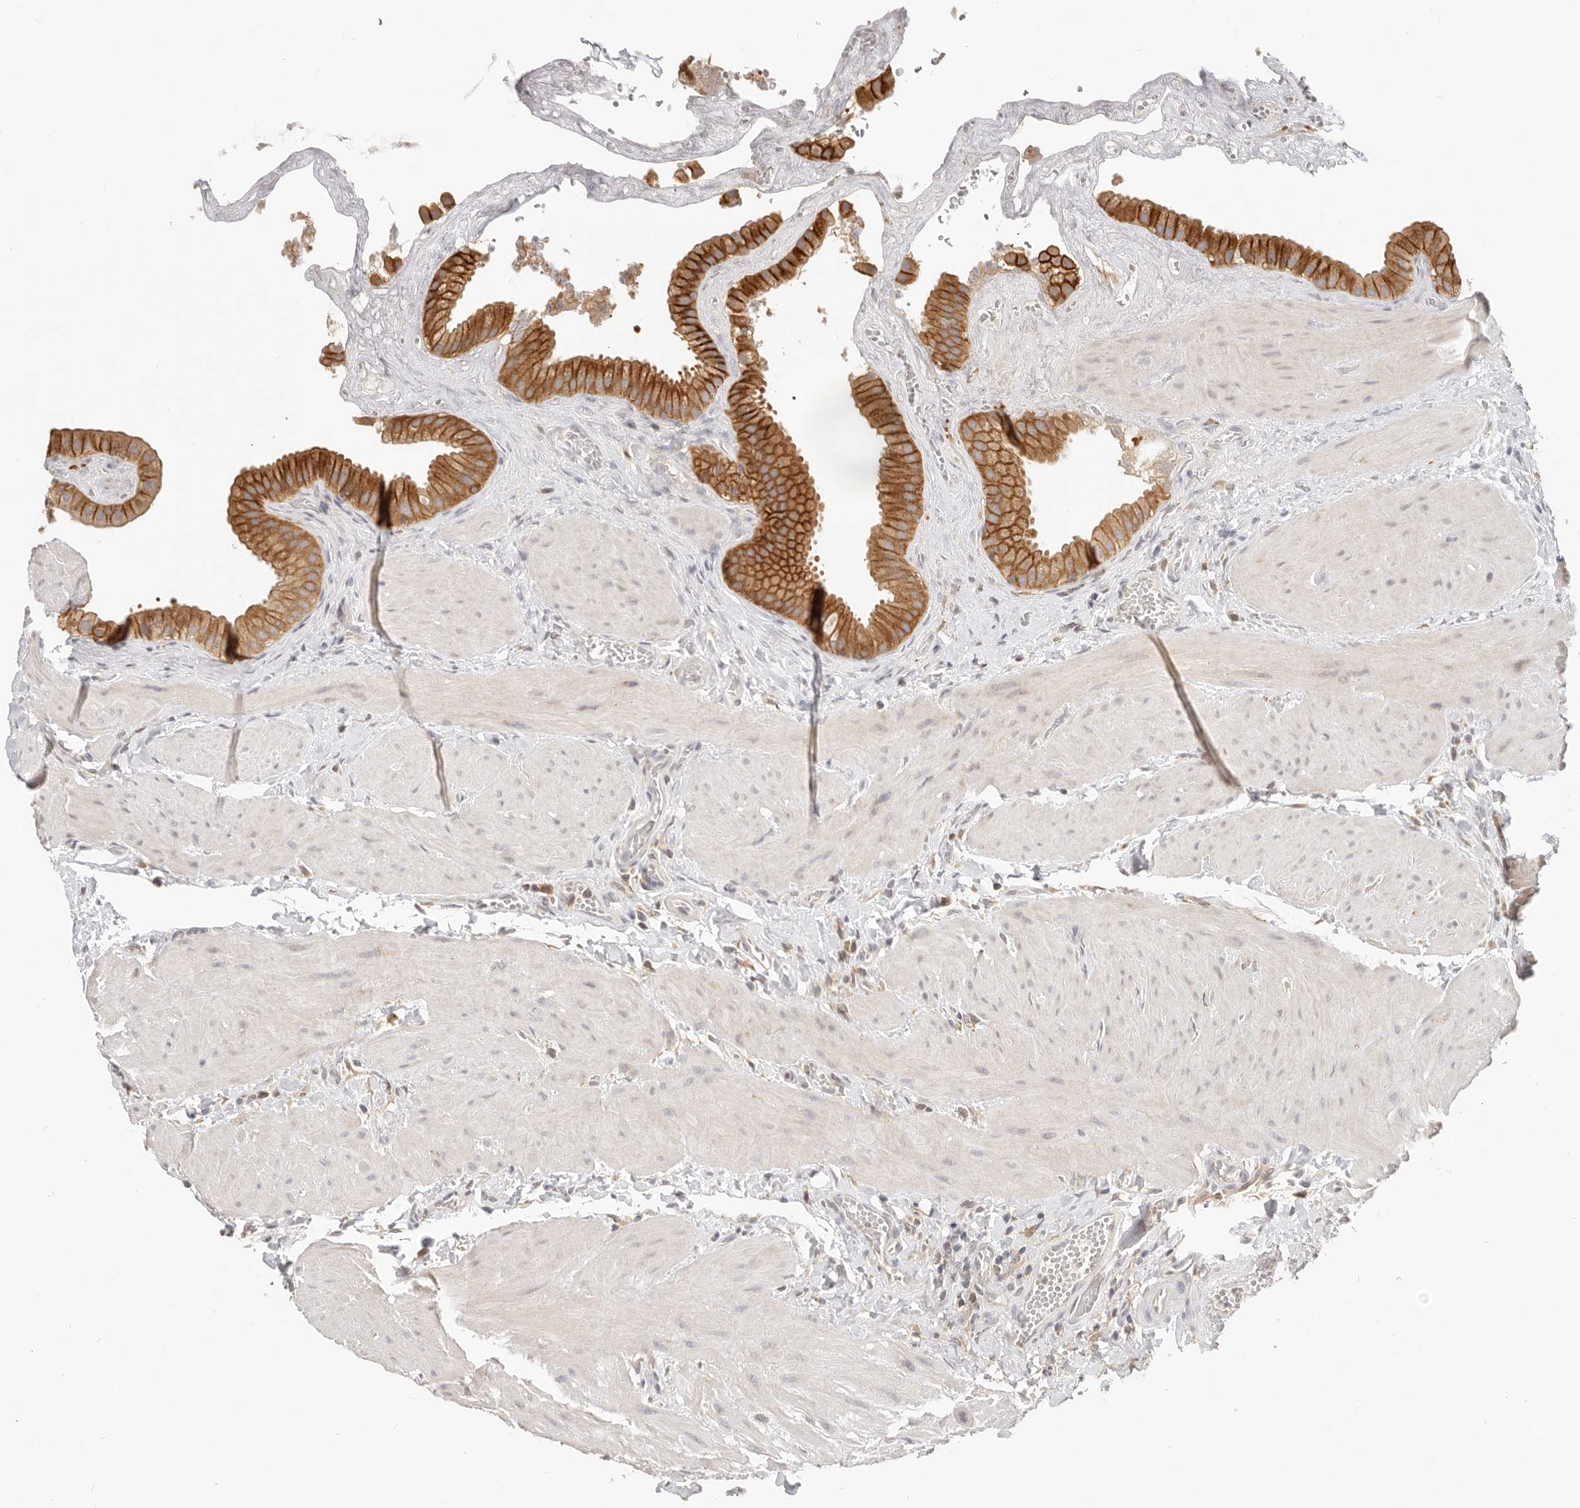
{"staining": {"intensity": "strong", "quantity": ">75%", "location": "cytoplasmic/membranous"}, "tissue": "gallbladder", "cell_type": "Glandular cells", "image_type": "normal", "snomed": [{"axis": "morphology", "description": "Normal tissue, NOS"}, {"axis": "topography", "description": "Gallbladder"}], "caption": "A high amount of strong cytoplasmic/membranous expression is present in approximately >75% of glandular cells in normal gallbladder. The staining is performed using DAB brown chromogen to label protein expression. The nuclei are counter-stained blue using hematoxylin.", "gene": "DTNBP1", "patient": {"sex": "male", "age": 55}}